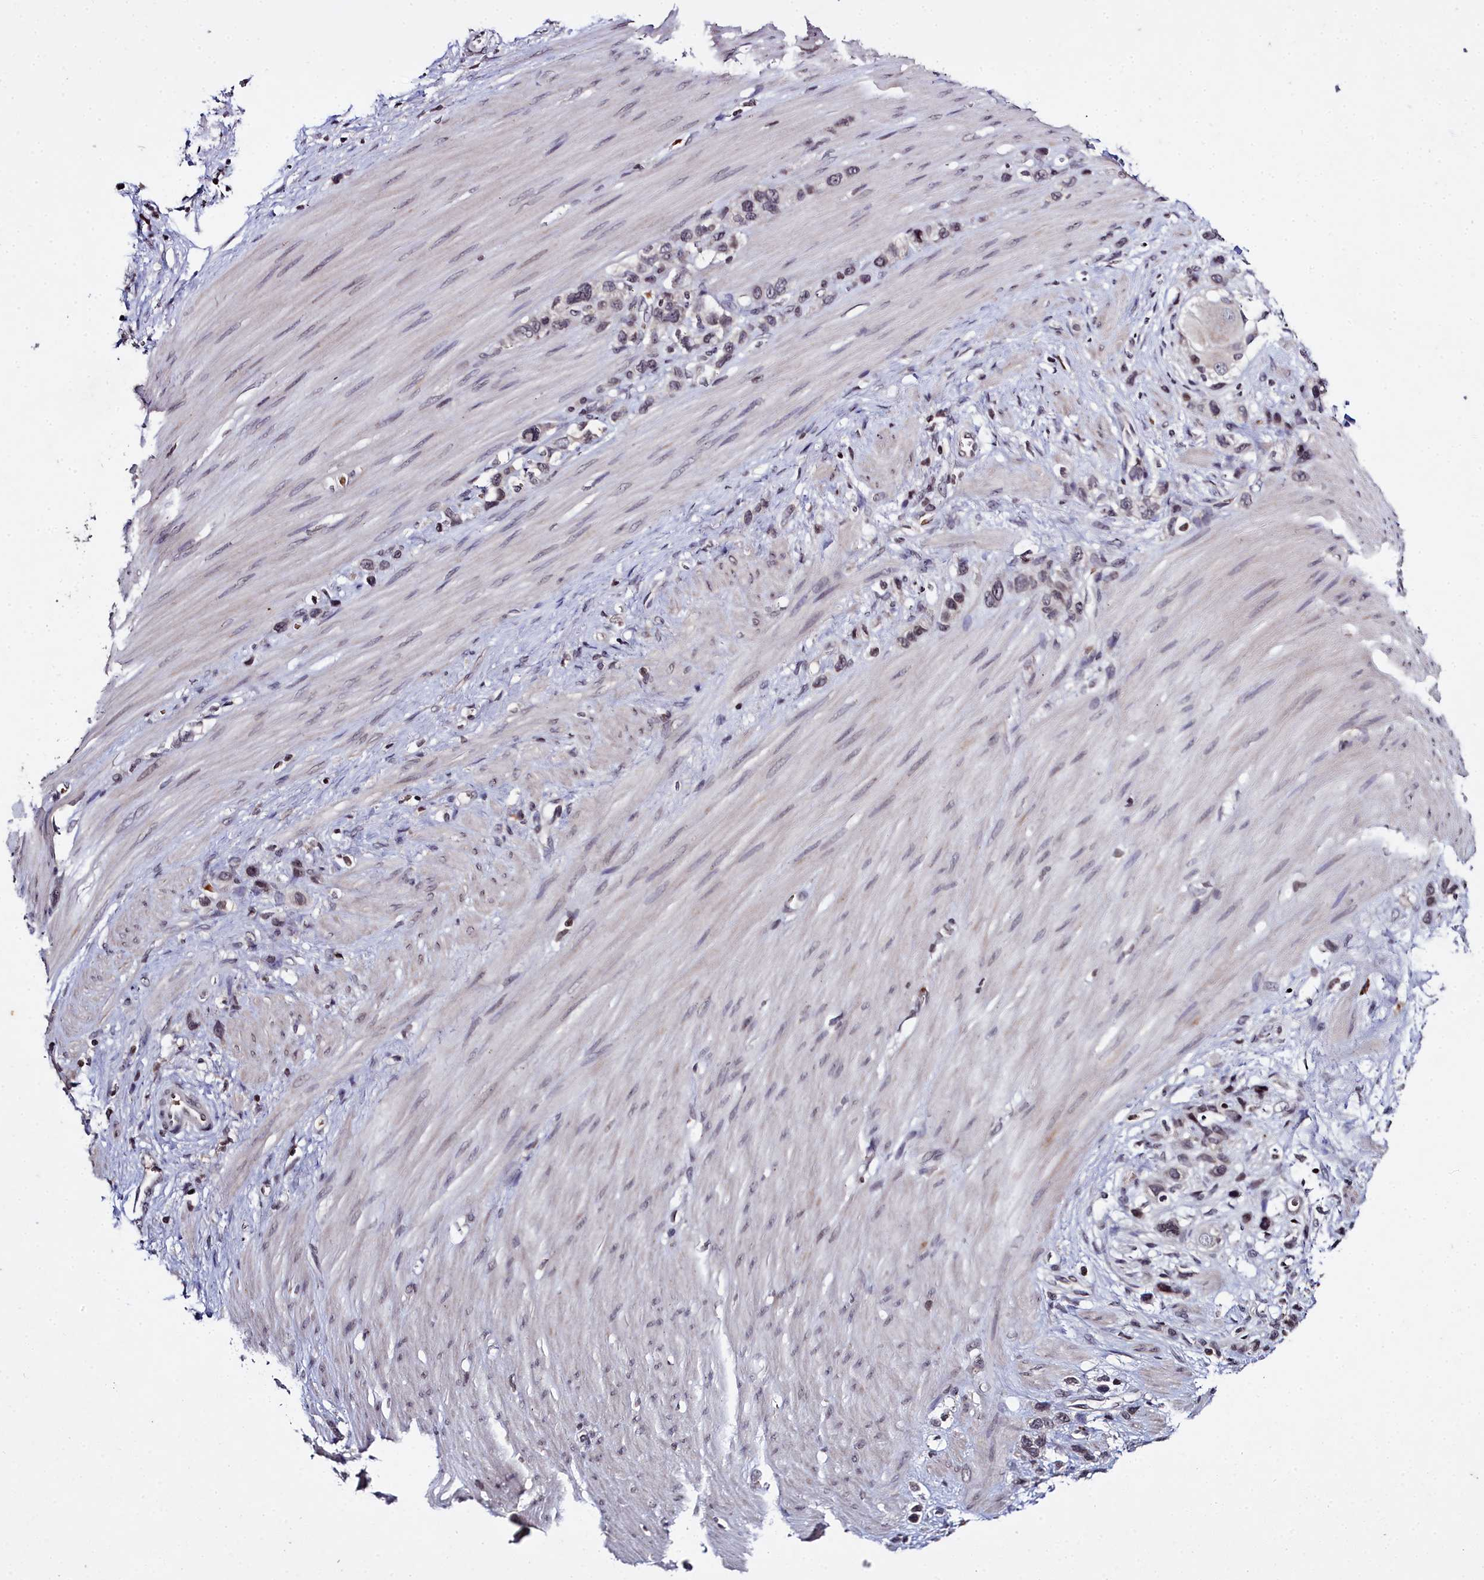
{"staining": {"intensity": "negative", "quantity": "none", "location": "none"}, "tissue": "stomach cancer", "cell_type": "Tumor cells", "image_type": "cancer", "snomed": [{"axis": "morphology", "description": "Adenocarcinoma, NOS"}, {"axis": "morphology", "description": "Adenocarcinoma, High grade"}, {"axis": "topography", "description": "Stomach, upper"}, {"axis": "topography", "description": "Stomach, lower"}], "caption": "Tumor cells show no significant staining in high-grade adenocarcinoma (stomach).", "gene": "FZD4", "patient": {"sex": "female", "age": 65}}